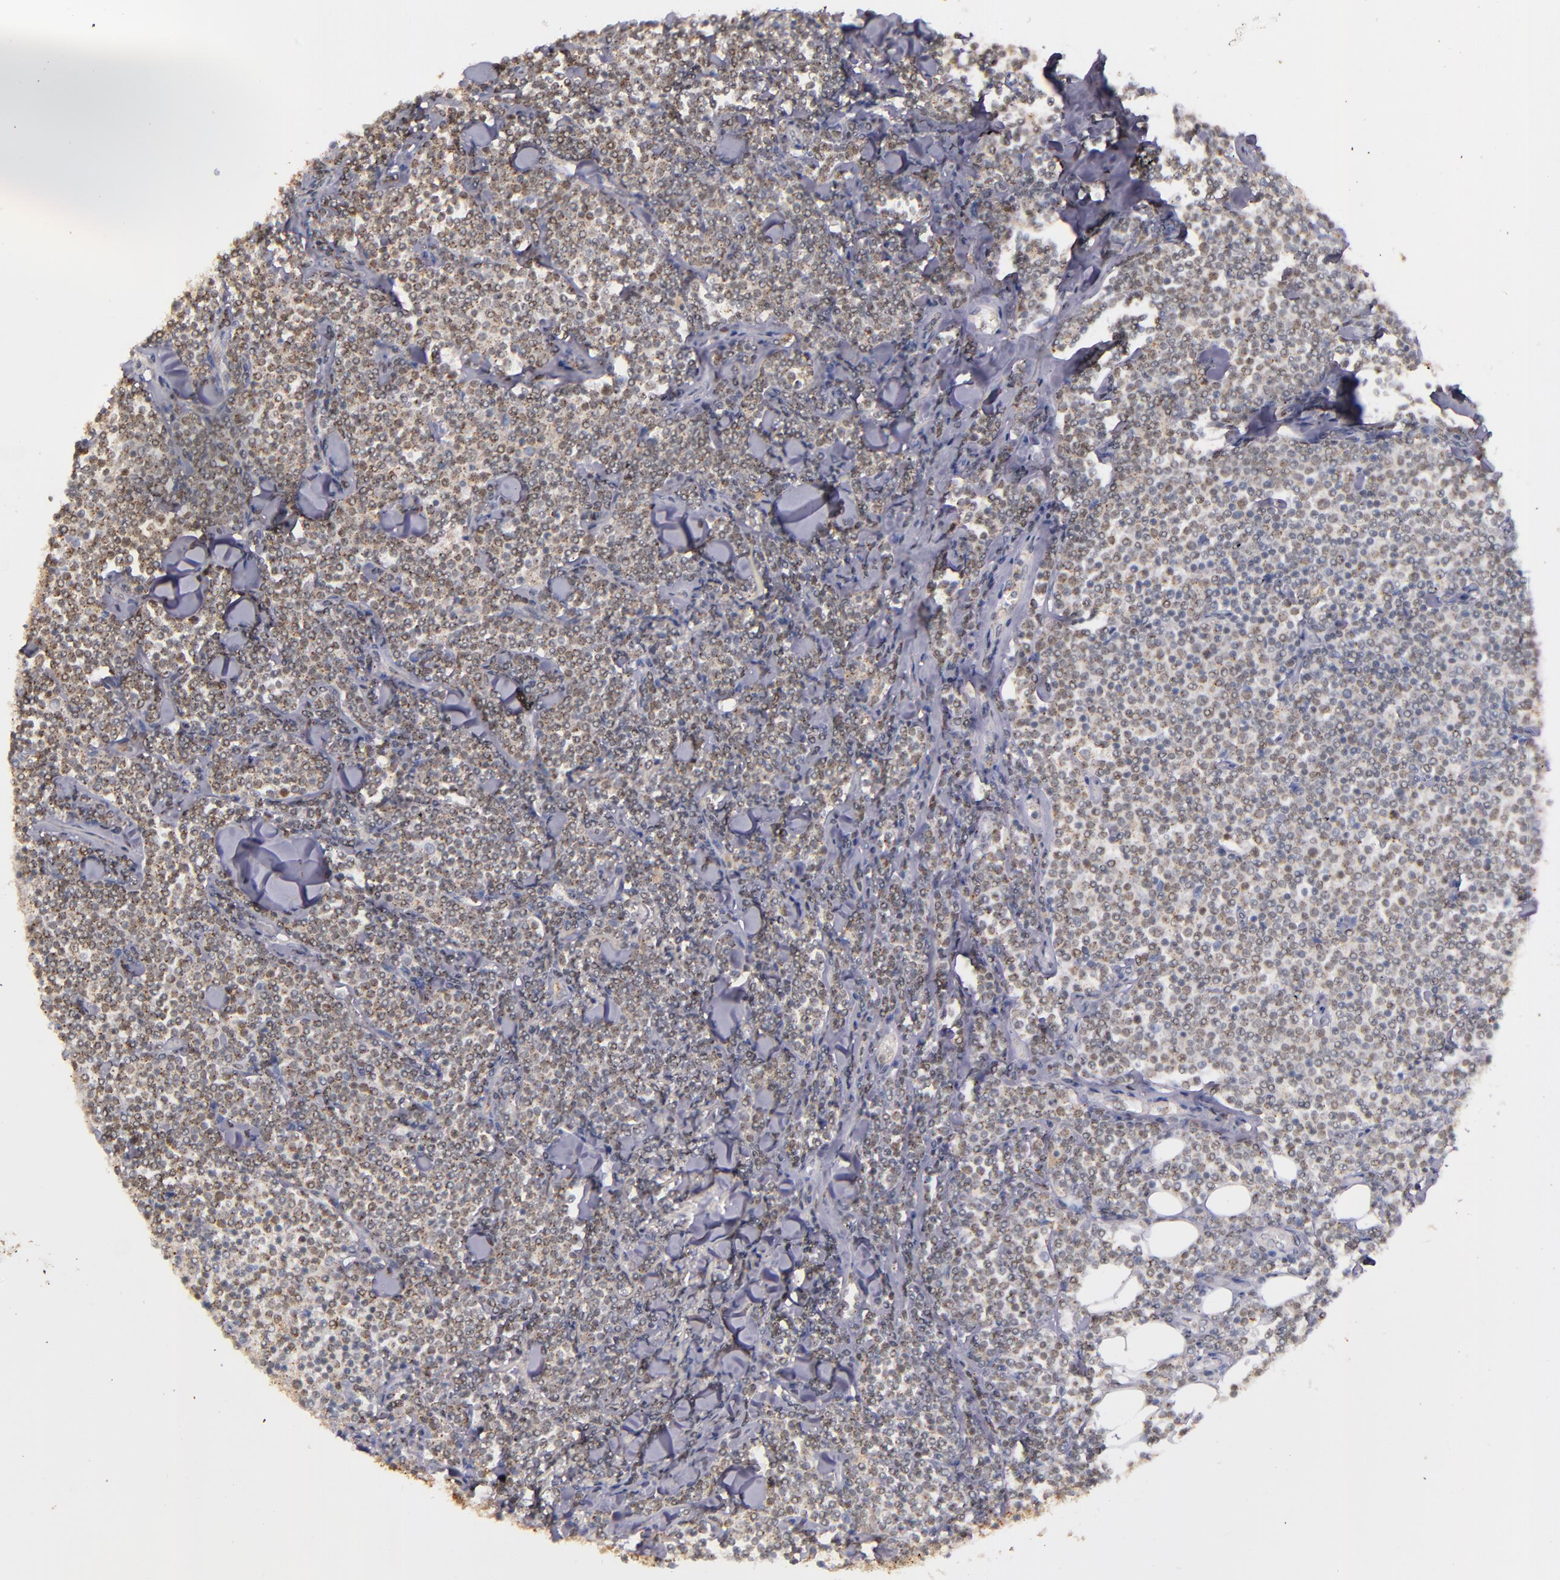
{"staining": {"intensity": "weak", "quantity": ">75%", "location": "cytoplasmic/membranous"}, "tissue": "lymphoma", "cell_type": "Tumor cells", "image_type": "cancer", "snomed": [{"axis": "morphology", "description": "Malignant lymphoma, non-Hodgkin's type, Low grade"}, {"axis": "topography", "description": "Soft tissue"}], "caption": "Tumor cells display low levels of weak cytoplasmic/membranous staining in approximately >75% of cells in human low-grade malignant lymphoma, non-Hodgkin's type.", "gene": "SYP", "patient": {"sex": "male", "age": 92}}